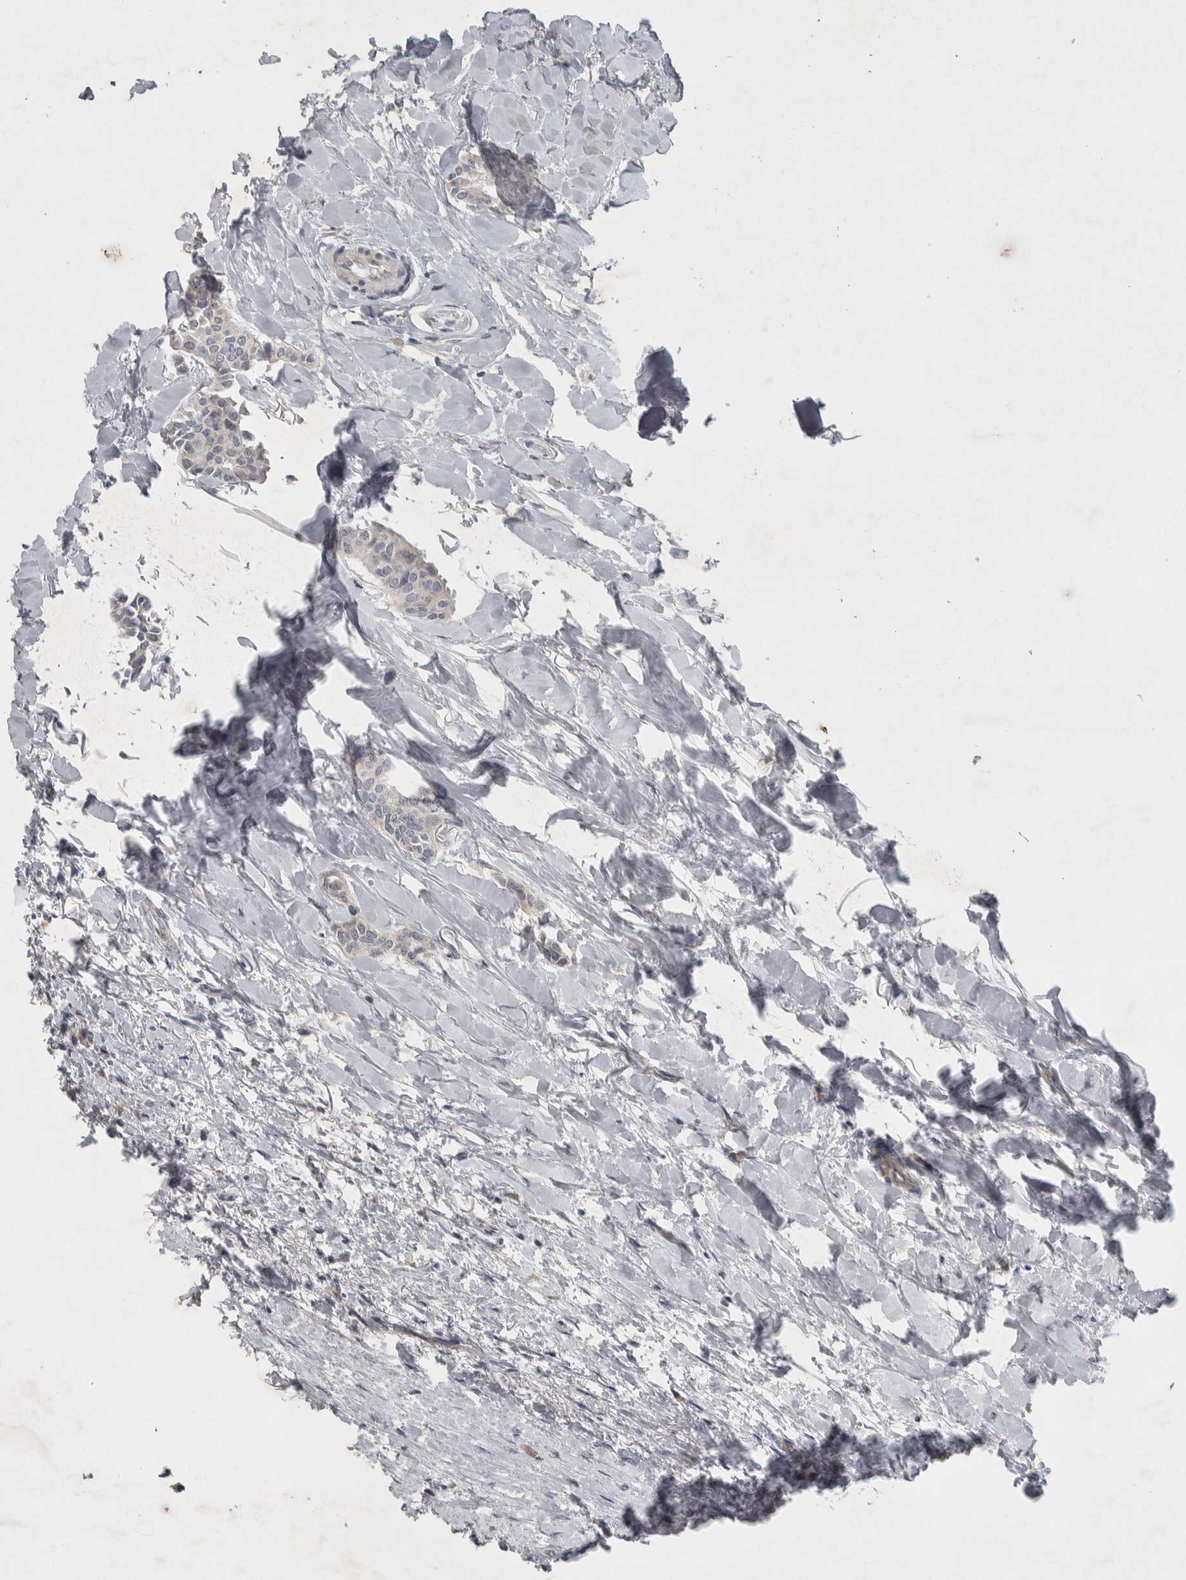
{"staining": {"intensity": "weak", "quantity": "<25%", "location": "cytoplasmic/membranous"}, "tissue": "head and neck cancer", "cell_type": "Tumor cells", "image_type": "cancer", "snomed": [{"axis": "morphology", "description": "Adenocarcinoma, NOS"}, {"axis": "topography", "description": "Salivary gland"}, {"axis": "topography", "description": "Head-Neck"}], "caption": "This is an immunohistochemistry photomicrograph of human head and neck cancer (adenocarcinoma). There is no expression in tumor cells.", "gene": "SRP68", "patient": {"sex": "female", "age": 59}}